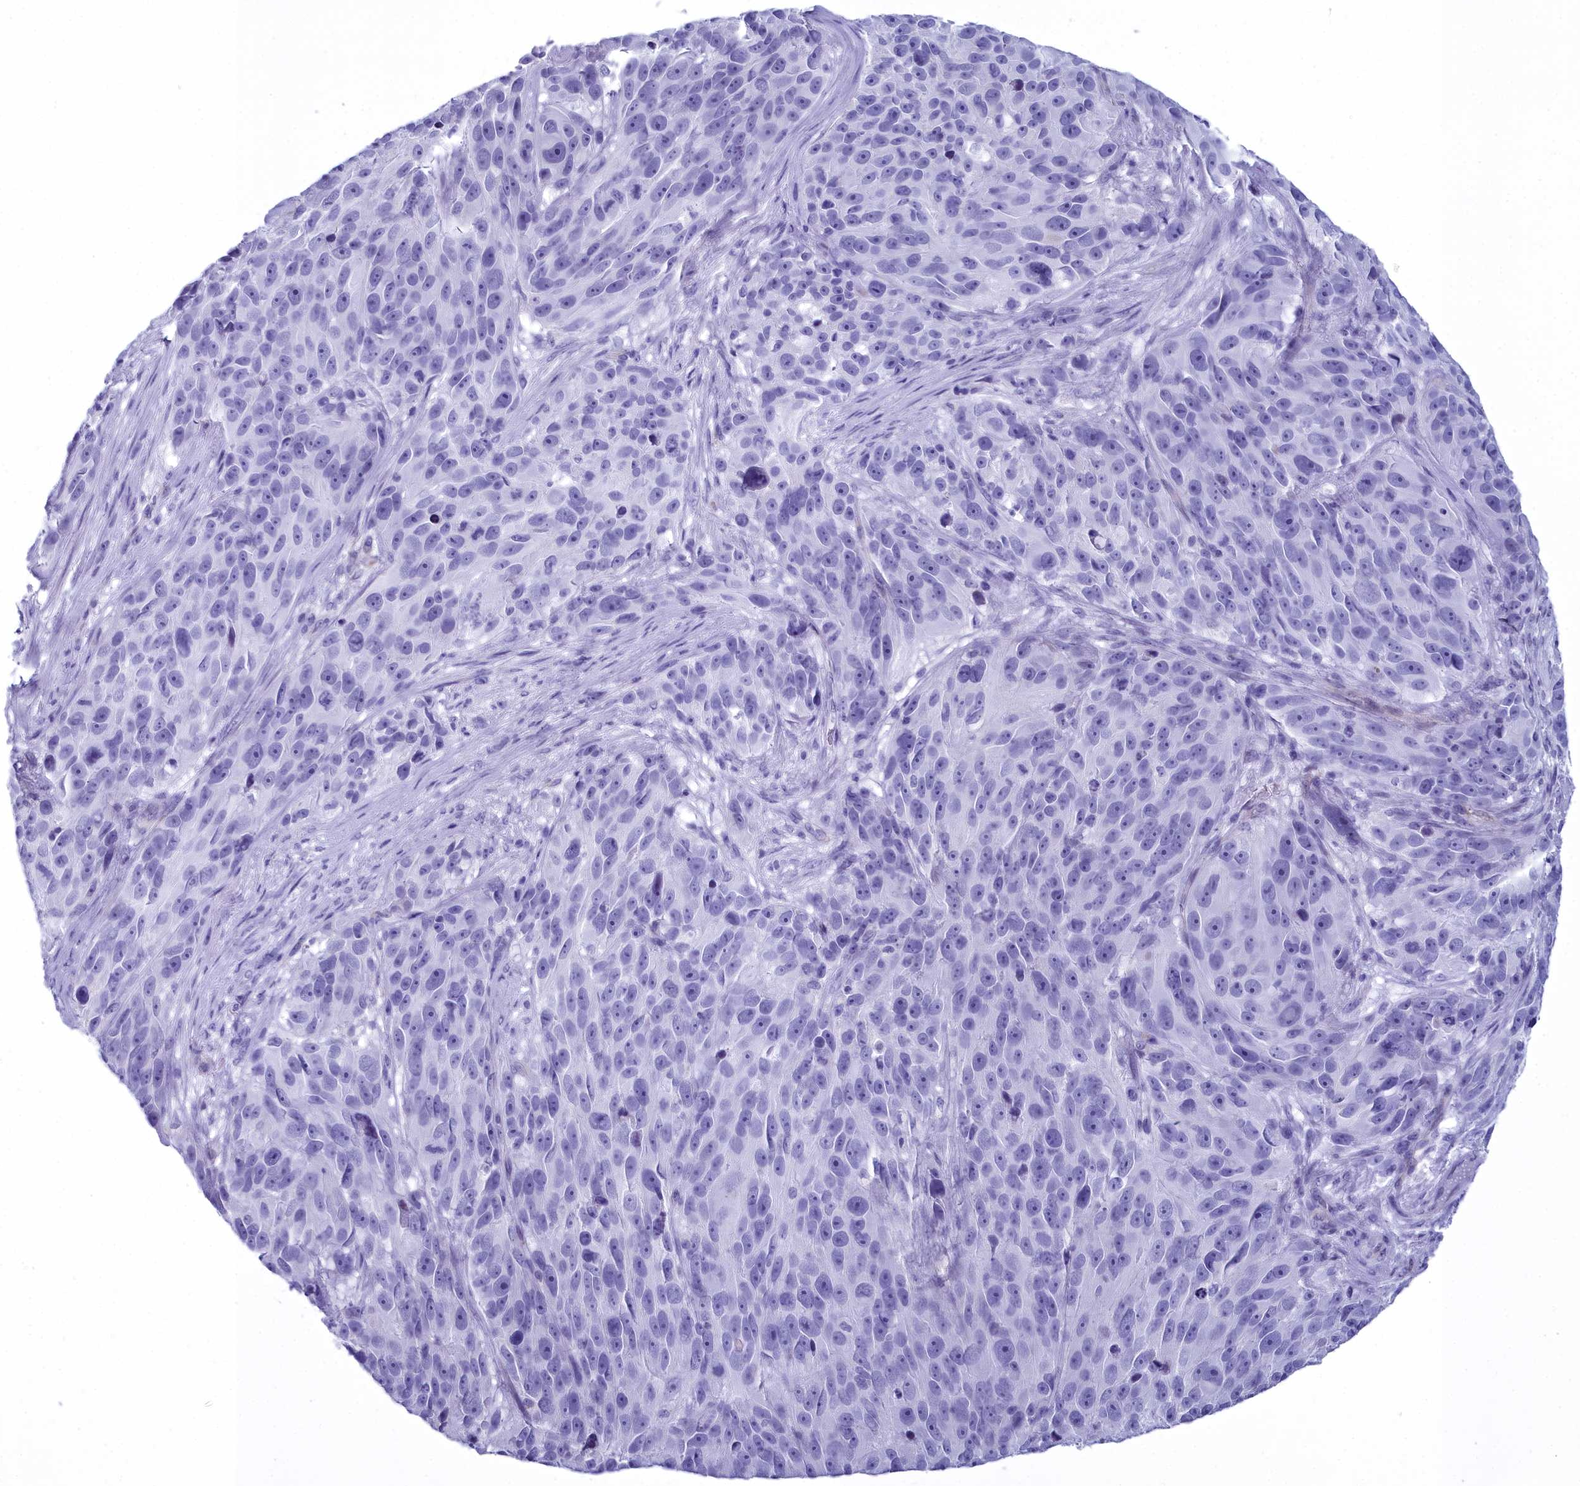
{"staining": {"intensity": "negative", "quantity": "none", "location": "none"}, "tissue": "melanoma", "cell_type": "Tumor cells", "image_type": "cancer", "snomed": [{"axis": "morphology", "description": "Malignant melanoma, NOS"}, {"axis": "topography", "description": "Skin"}], "caption": "Immunohistochemistry (IHC) of human malignant melanoma exhibits no expression in tumor cells. (Stains: DAB immunohistochemistry with hematoxylin counter stain, Microscopy: brightfield microscopy at high magnification).", "gene": "MAP6", "patient": {"sex": "male", "age": 84}}